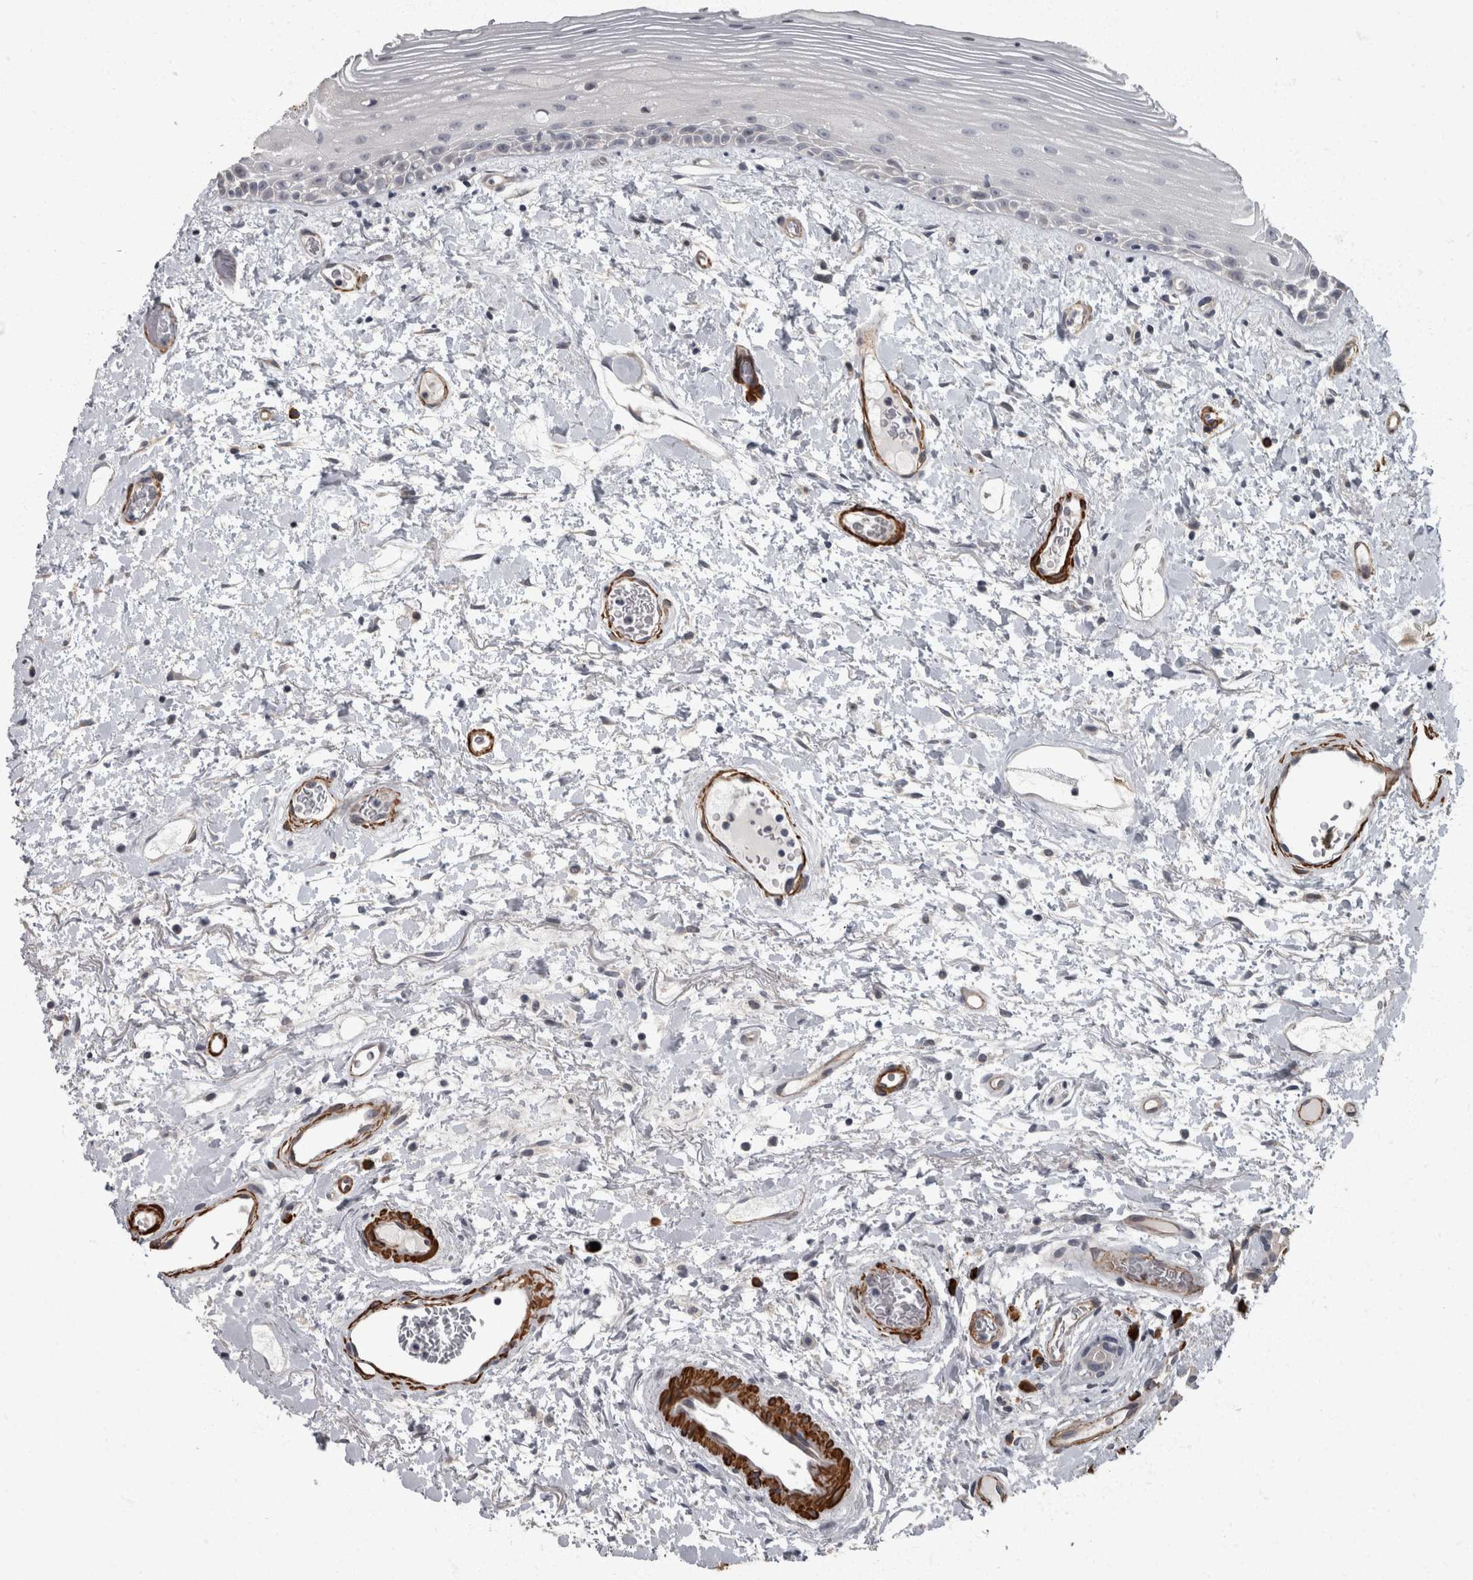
{"staining": {"intensity": "negative", "quantity": "none", "location": "none"}, "tissue": "oral mucosa", "cell_type": "Squamous epithelial cells", "image_type": "normal", "snomed": [{"axis": "morphology", "description": "Normal tissue, NOS"}, {"axis": "topography", "description": "Oral tissue"}], "caption": "IHC of benign human oral mucosa displays no expression in squamous epithelial cells. Nuclei are stained in blue.", "gene": "MASTL", "patient": {"sex": "female", "age": 76}}